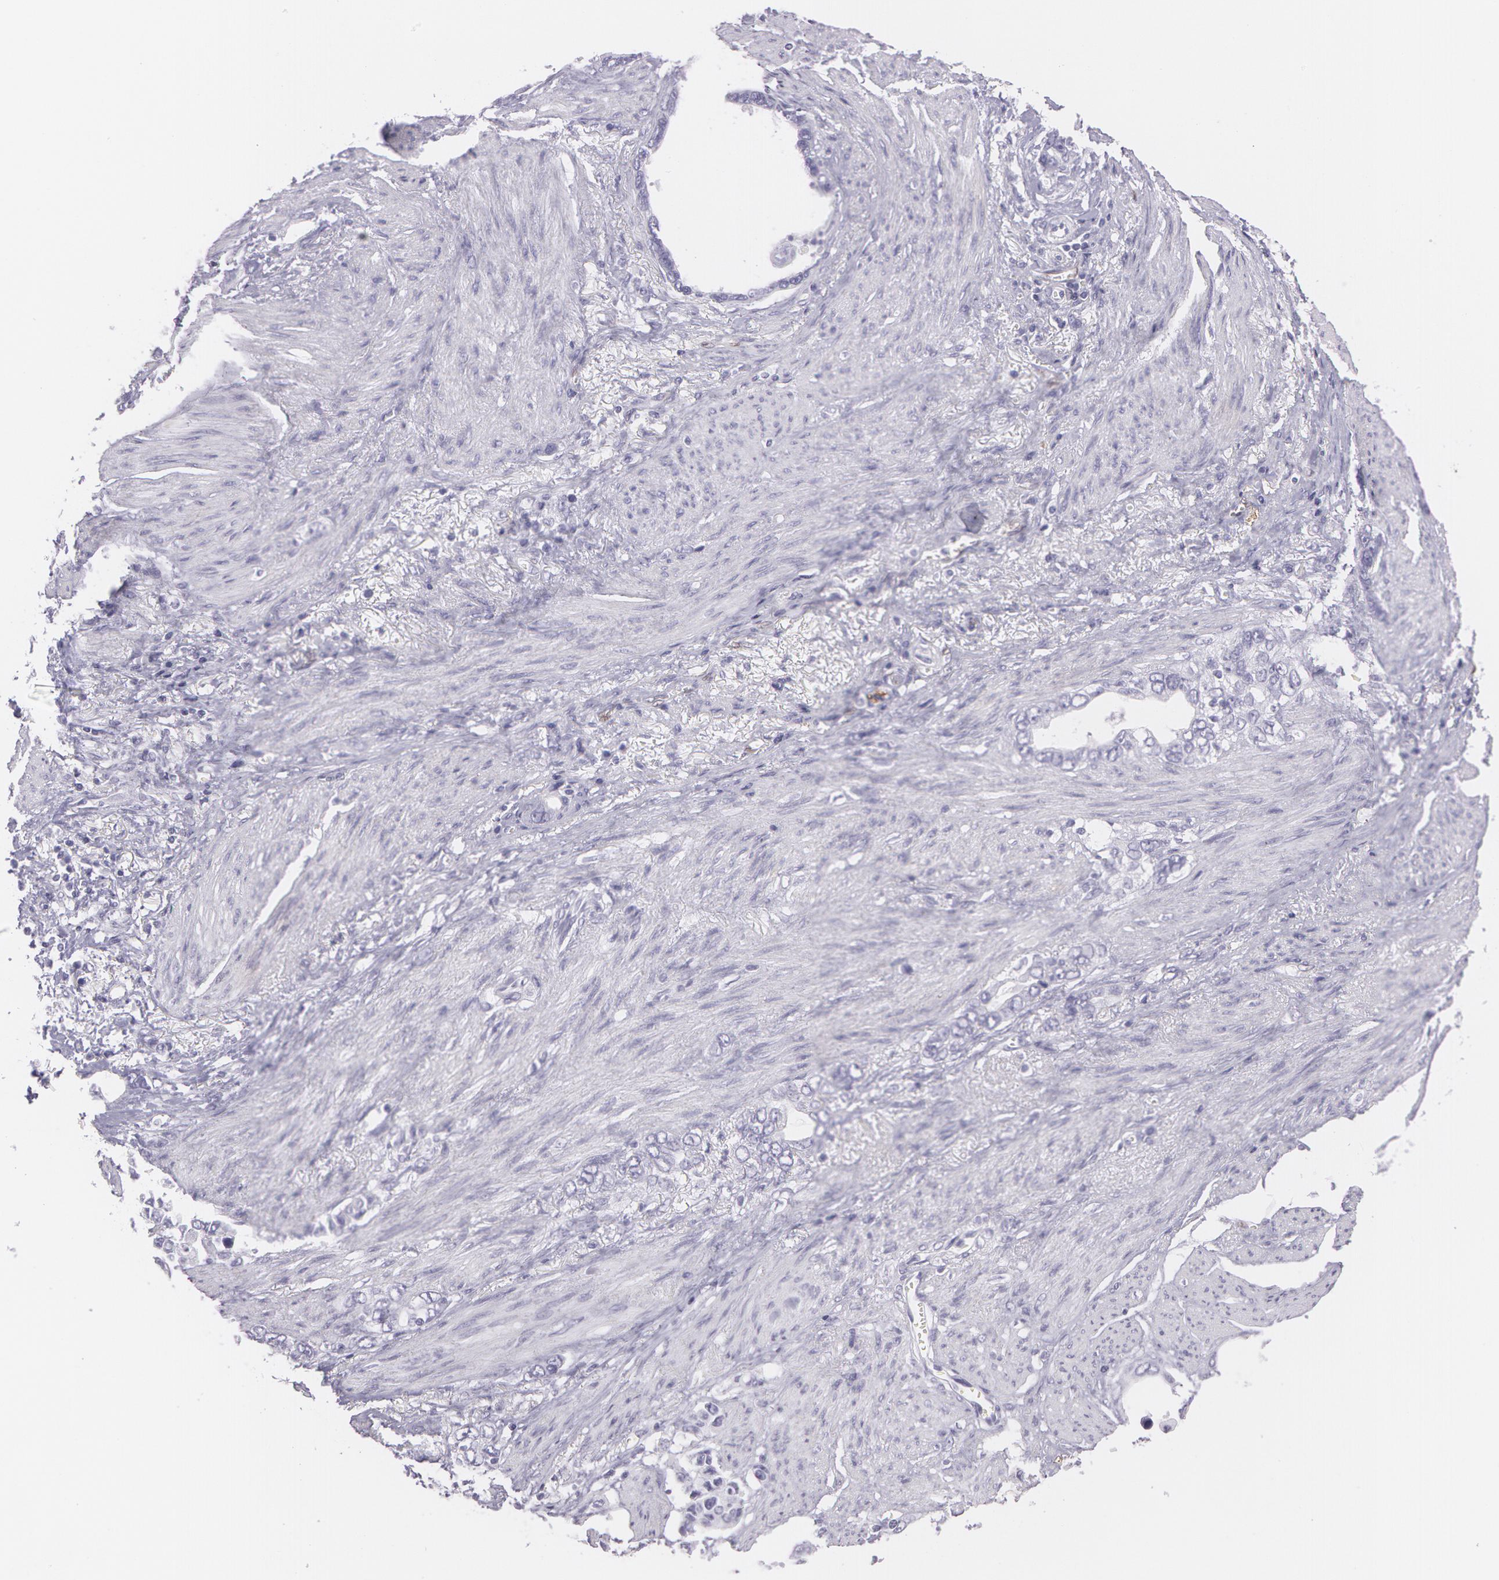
{"staining": {"intensity": "negative", "quantity": "none", "location": "none"}, "tissue": "stomach cancer", "cell_type": "Tumor cells", "image_type": "cancer", "snomed": [{"axis": "morphology", "description": "Adenocarcinoma, NOS"}, {"axis": "topography", "description": "Stomach"}], "caption": "This is a histopathology image of IHC staining of stomach adenocarcinoma, which shows no staining in tumor cells.", "gene": "SNCG", "patient": {"sex": "male", "age": 78}}